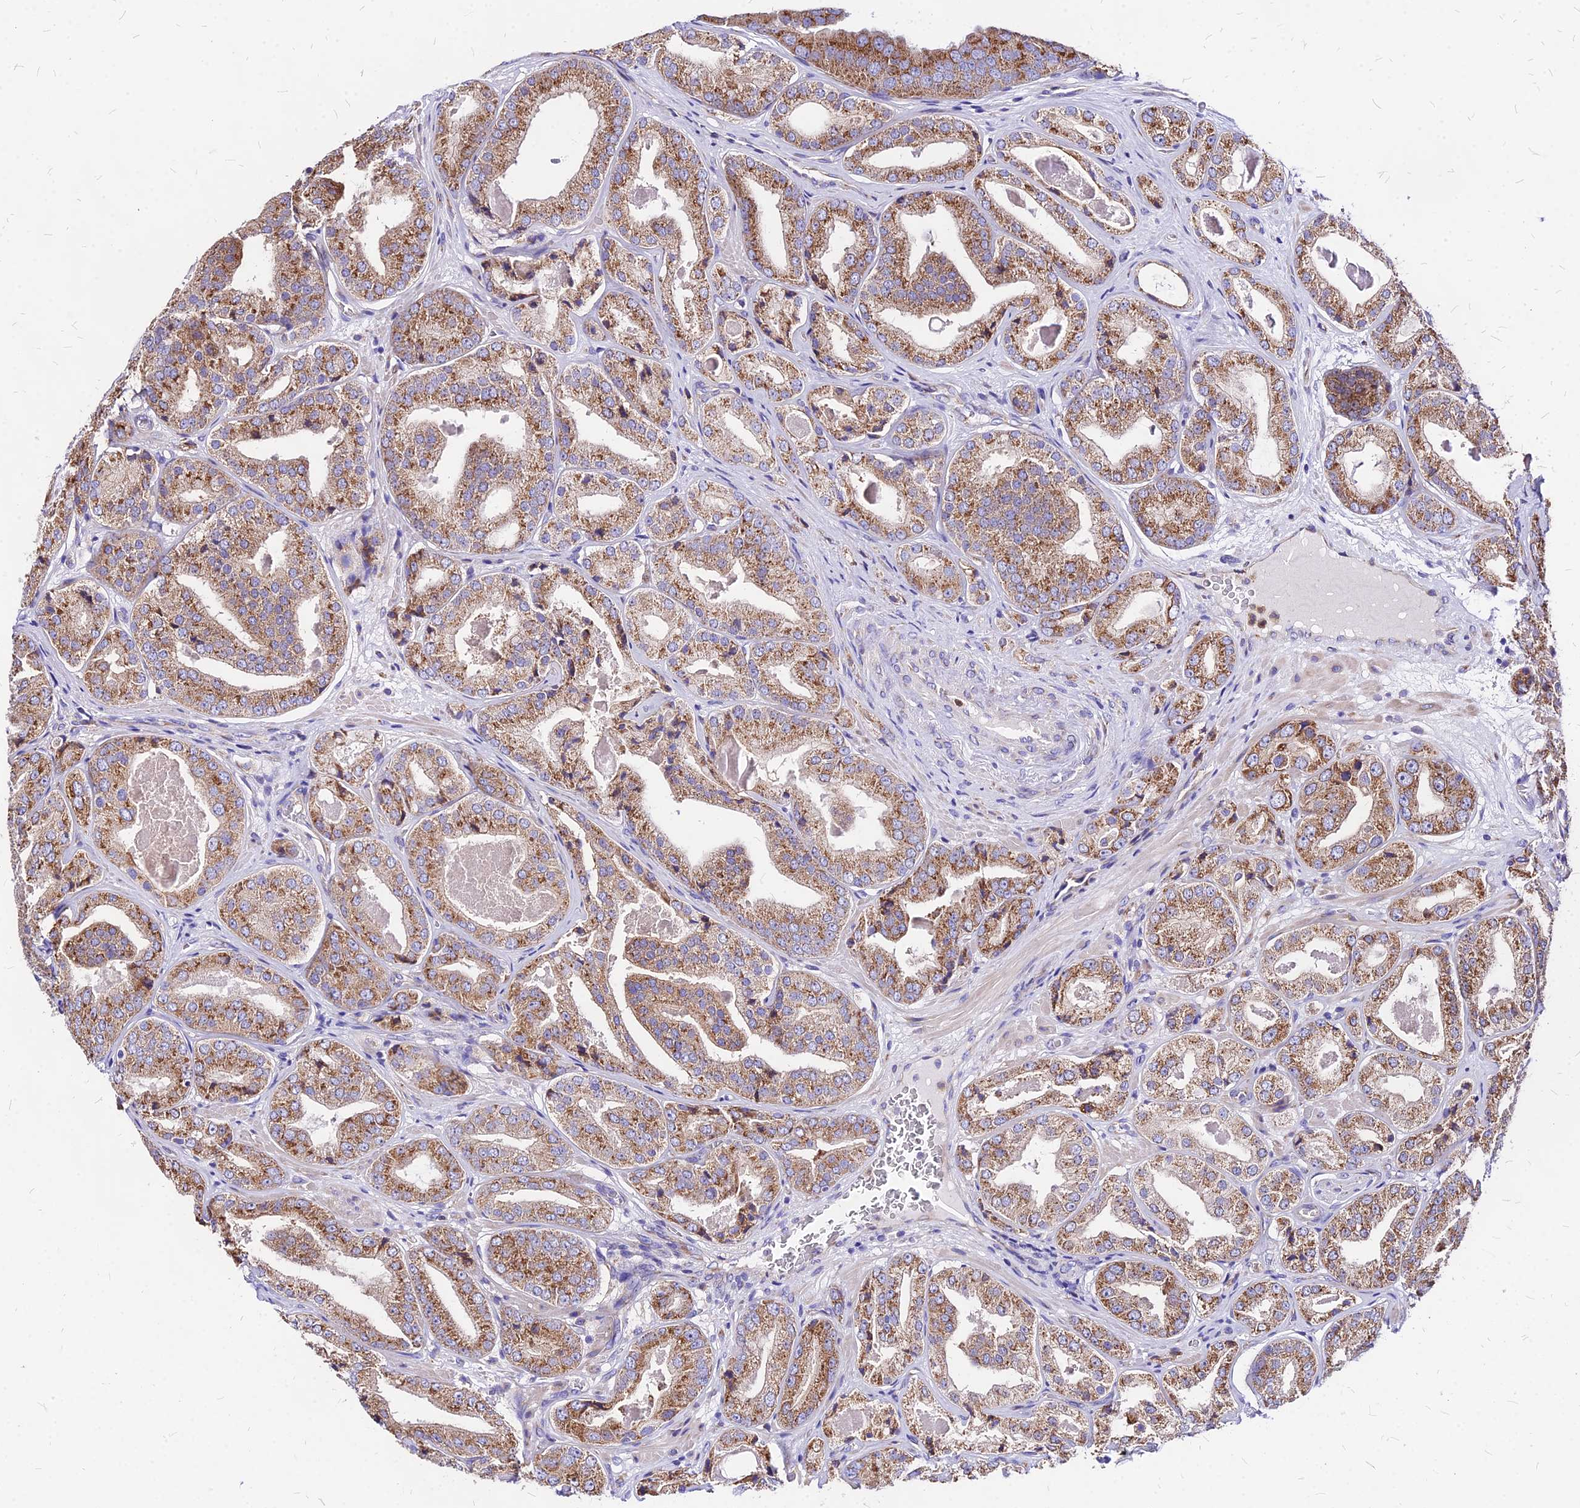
{"staining": {"intensity": "moderate", "quantity": ">75%", "location": "cytoplasmic/membranous"}, "tissue": "prostate cancer", "cell_type": "Tumor cells", "image_type": "cancer", "snomed": [{"axis": "morphology", "description": "Adenocarcinoma, High grade"}, {"axis": "topography", "description": "Prostate"}], "caption": "The histopathology image displays a brown stain indicating the presence of a protein in the cytoplasmic/membranous of tumor cells in prostate cancer.", "gene": "MRPL3", "patient": {"sex": "male", "age": 63}}